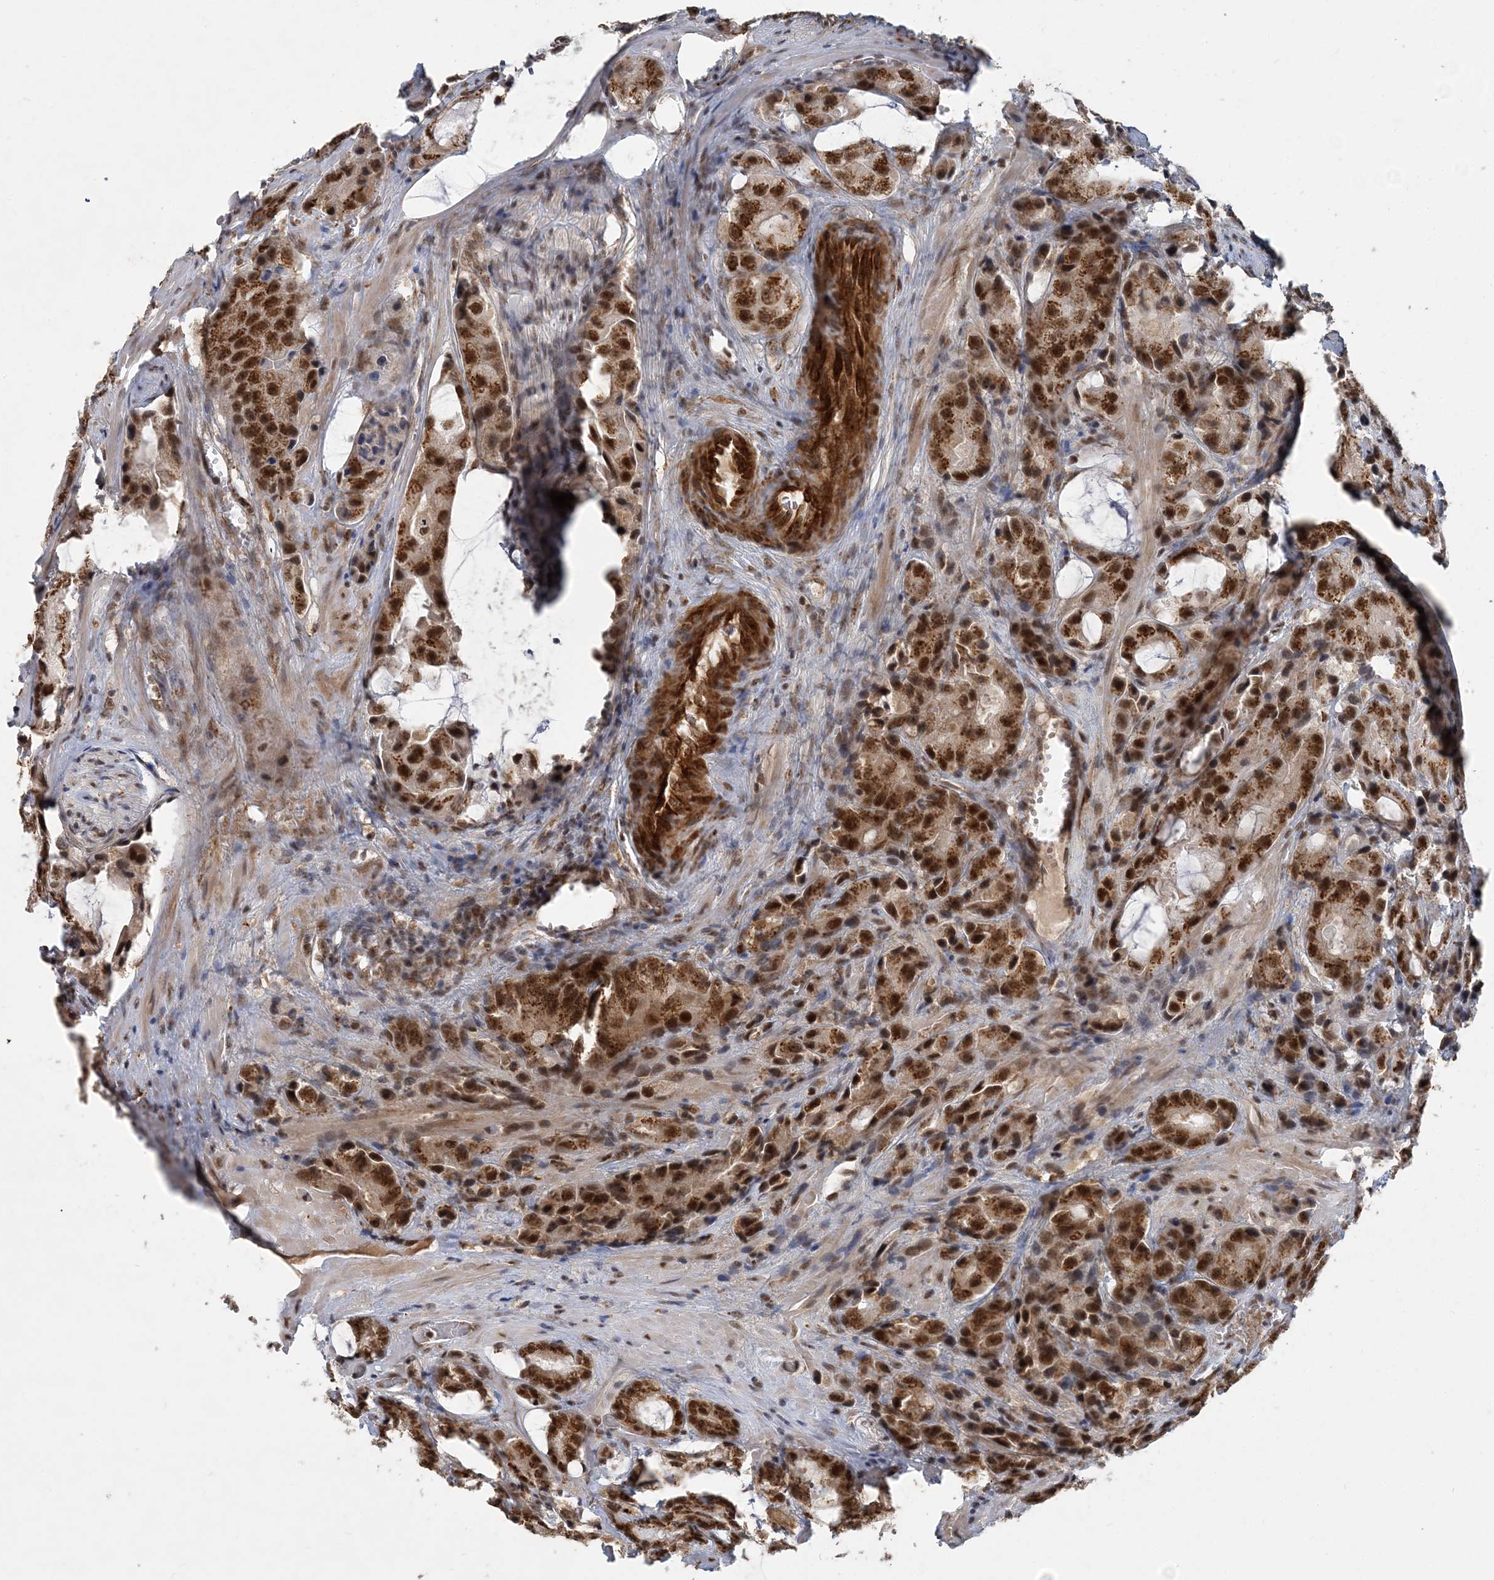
{"staining": {"intensity": "strong", "quantity": ">75%", "location": "cytoplasmic/membranous,nuclear"}, "tissue": "prostate cancer", "cell_type": "Tumor cells", "image_type": "cancer", "snomed": [{"axis": "morphology", "description": "Adenocarcinoma, High grade"}, {"axis": "topography", "description": "Prostate"}], "caption": "Approximately >75% of tumor cells in prostate cancer (adenocarcinoma (high-grade)) show strong cytoplasmic/membranous and nuclear protein positivity as visualized by brown immunohistochemical staining.", "gene": "PLRG1", "patient": {"sex": "male", "age": 70}}